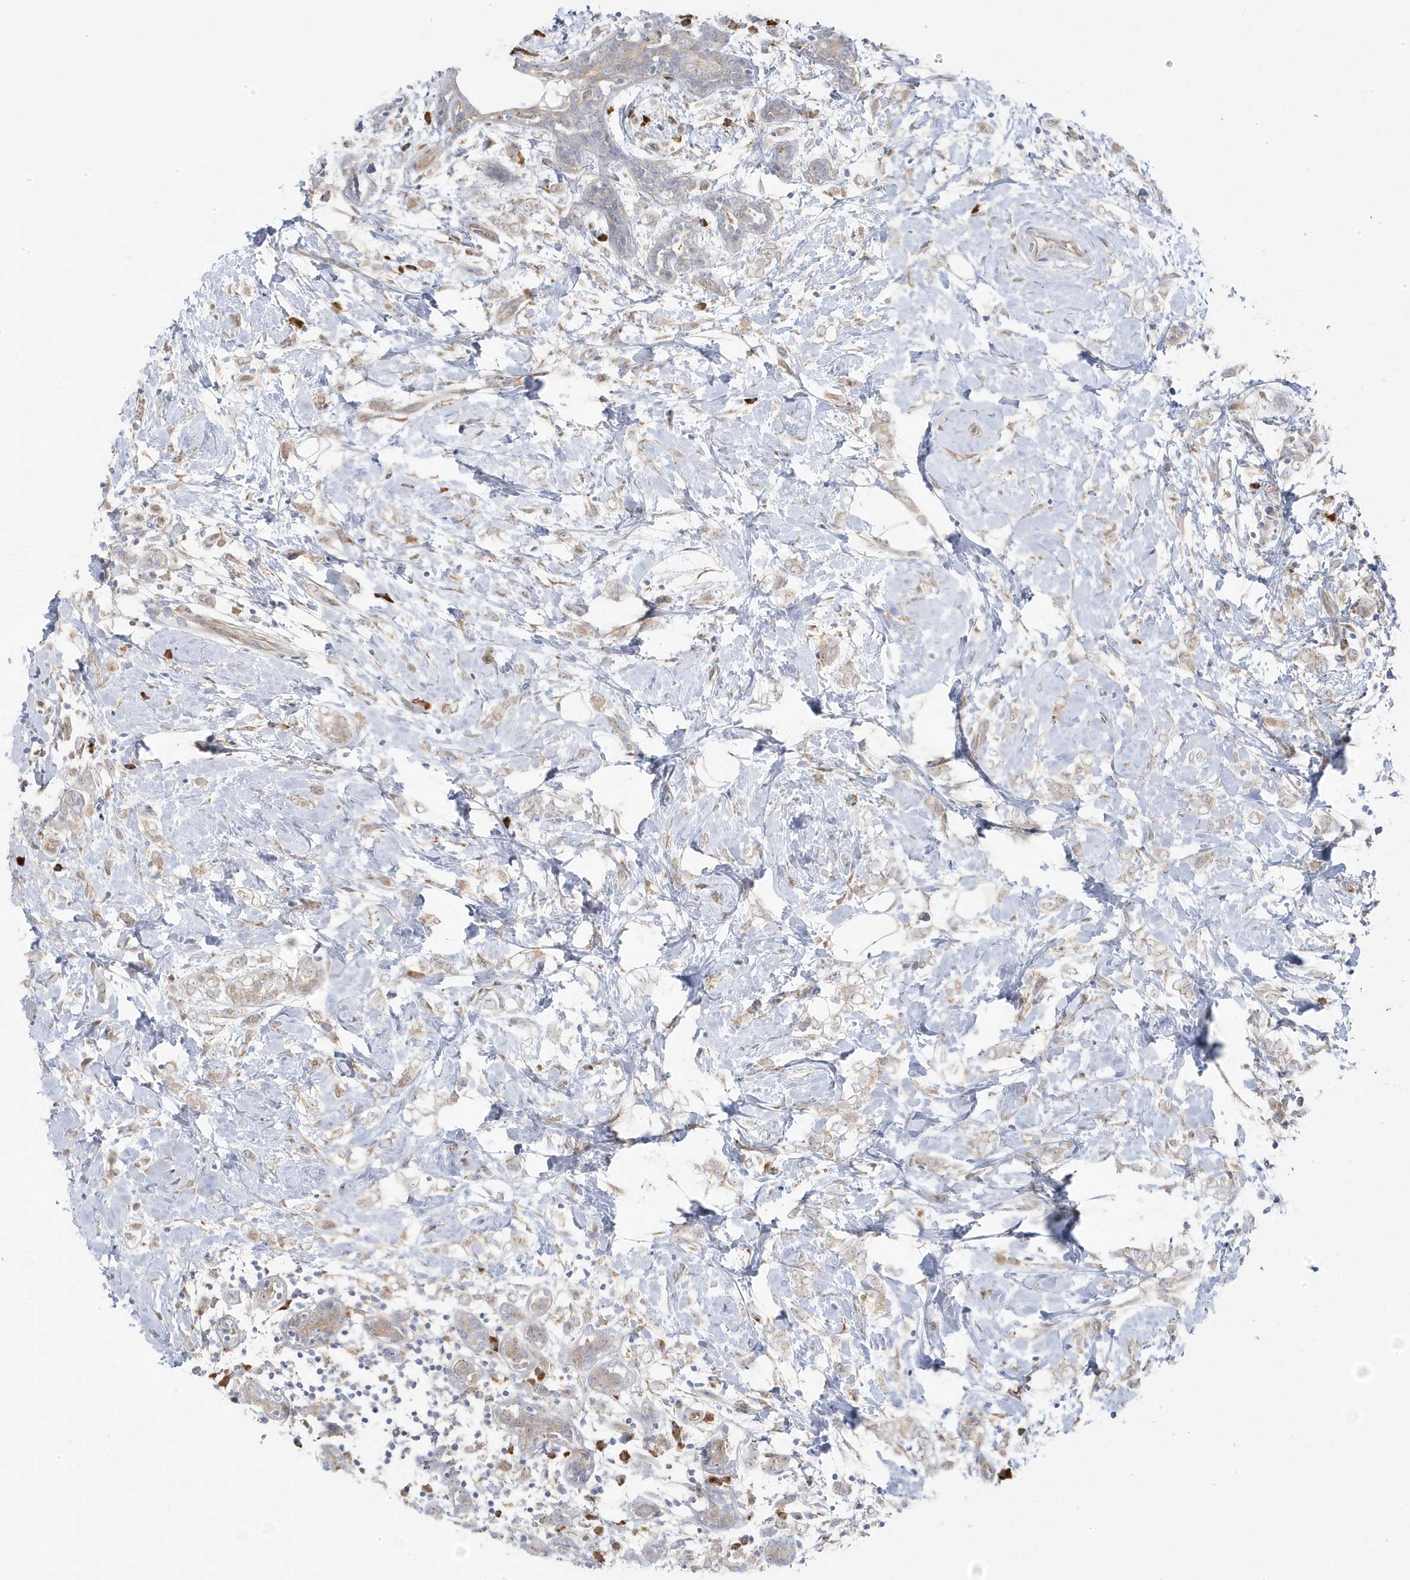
{"staining": {"intensity": "weak", "quantity": "25%-75%", "location": "cytoplasmic/membranous"}, "tissue": "breast cancer", "cell_type": "Tumor cells", "image_type": "cancer", "snomed": [{"axis": "morphology", "description": "Normal tissue, NOS"}, {"axis": "morphology", "description": "Lobular carcinoma"}, {"axis": "topography", "description": "Breast"}], "caption": "A photomicrograph showing weak cytoplasmic/membranous staining in about 25%-75% of tumor cells in breast lobular carcinoma, as visualized by brown immunohistochemical staining.", "gene": "ZNF654", "patient": {"sex": "female", "age": 47}}